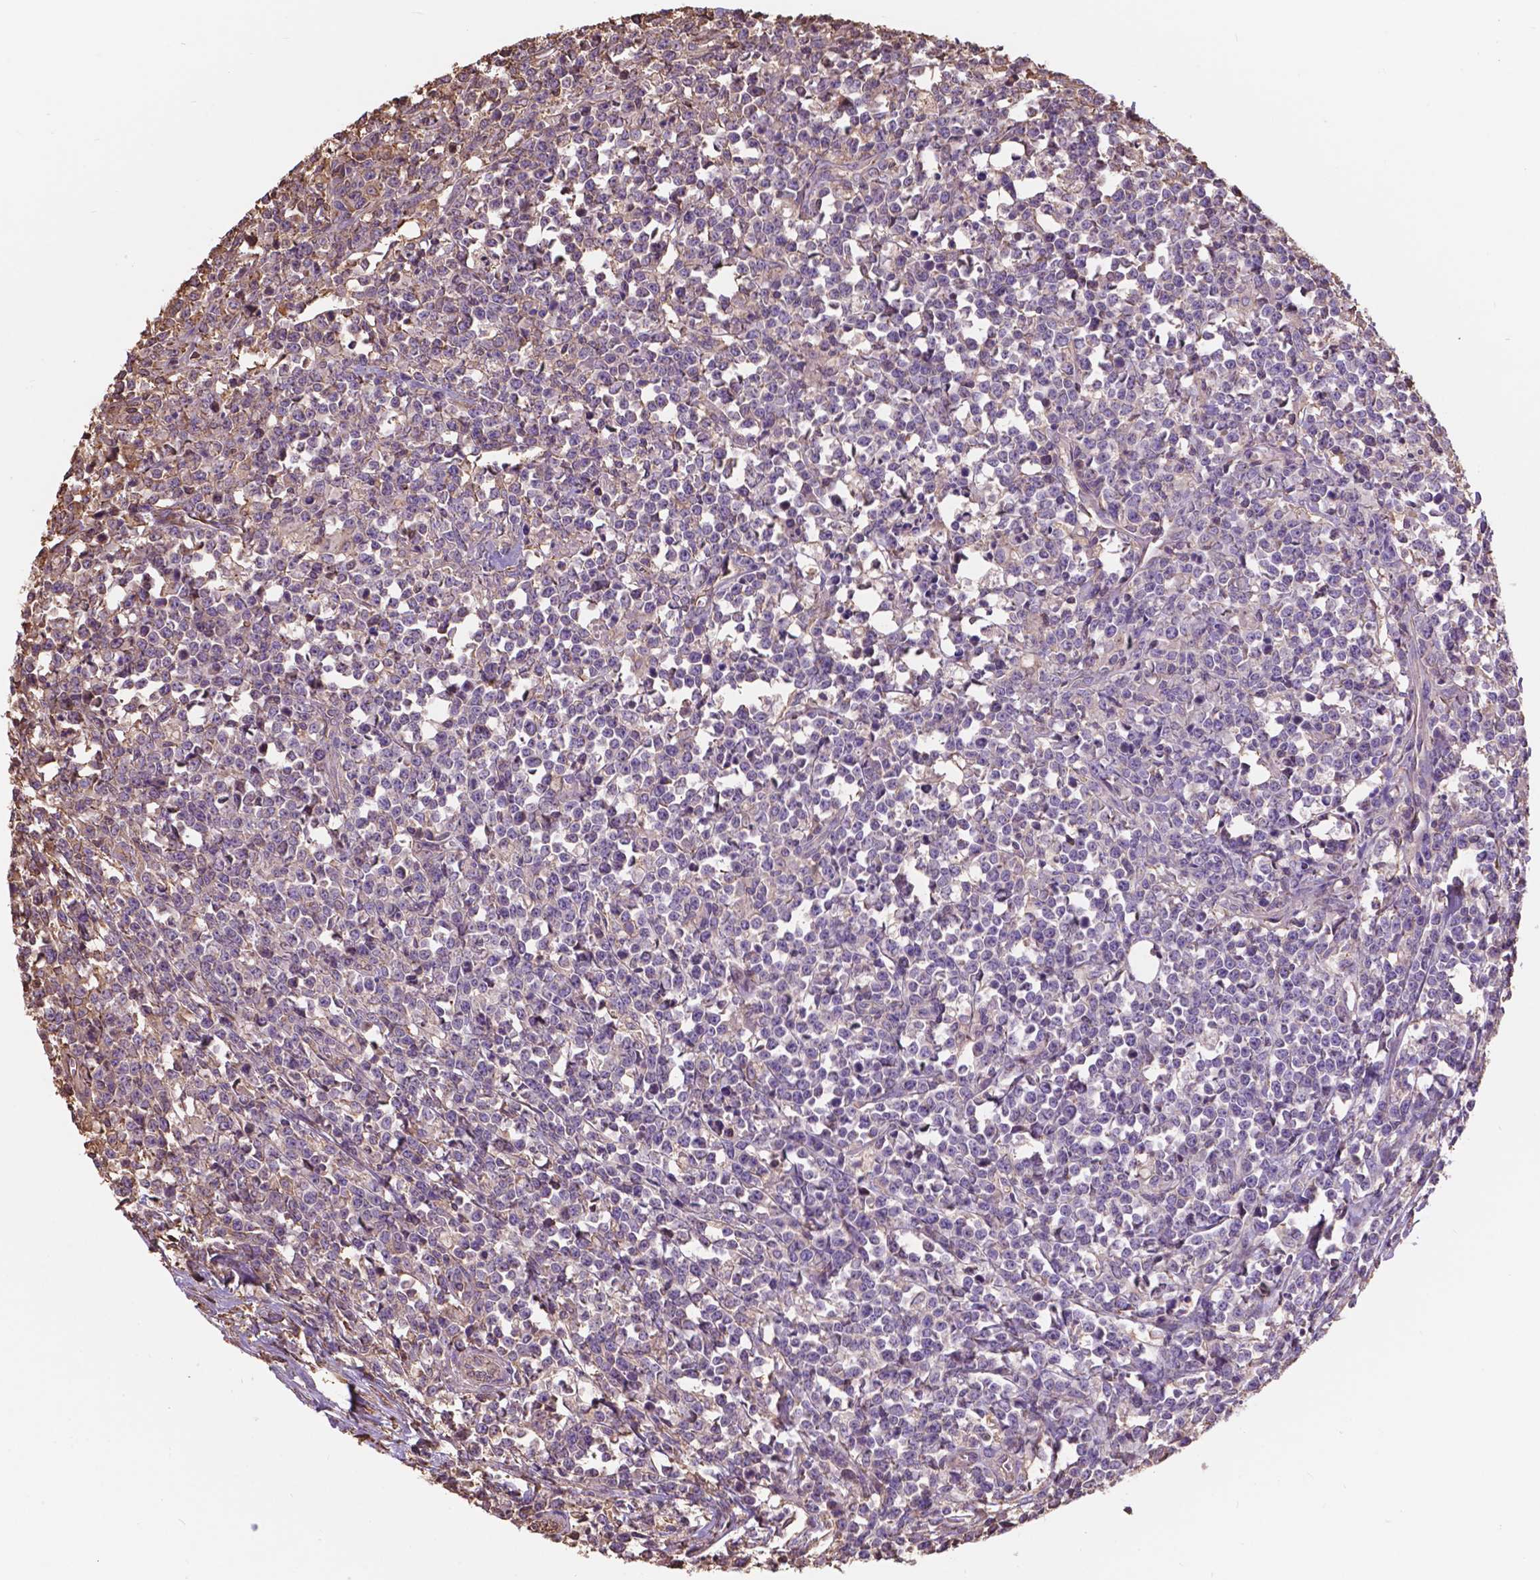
{"staining": {"intensity": "negative", "quantity": "none", "location": "none"}, "tissue": "lymphoma", "cell_type": "Tumor cells", "image_type": "cancer", "snomed": [{"axis": "morphology", "description": "Malignant lymphoma, non-Hodgkin's type, High grade"}, {"axis": "topography", "description": "Small intestine"}], "caption": "Immunohistochemistry (IHC) of human malignant lymphoma, non-Hodgkin's type (high-grade) reveals no positivity in tumor cells.", "gene": "NIPA2", "patient": {"sex": "female", "age": 56}}